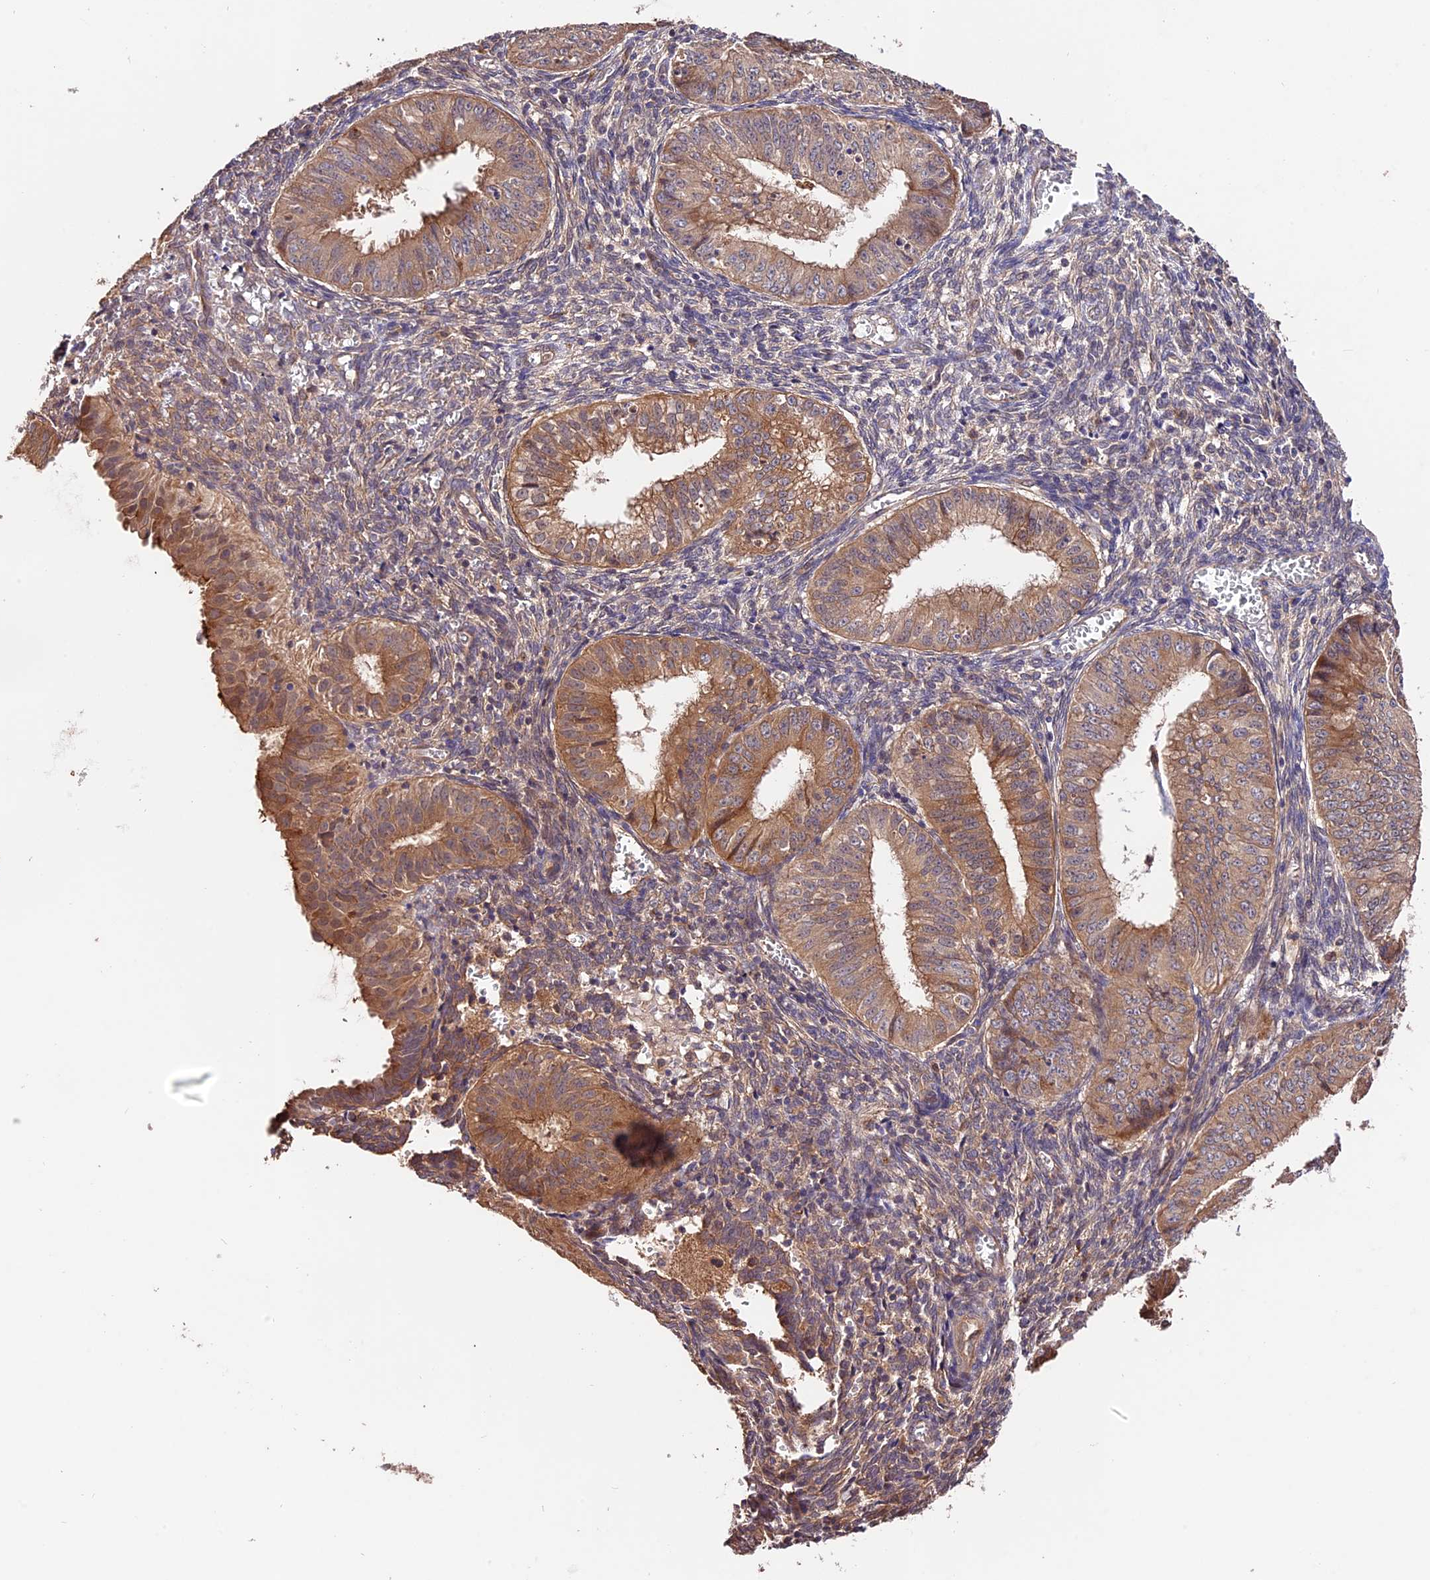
{"staining": {"intensity": "moderate", "quantity": ">75%", "location": "cytoplasmic/membranous"}, "tissue": "endometrial cancer", "cell_type": "Tumor cells", "image_type": "cancer", "snomed": [{"axis": "morphology", "description": "Normal tissue, NOS"}, {"axis": "morphology", "description": "Adenocarcinoma, NOS"}, {"axis": "topography", "description": "Endometrium"}], "caption": "An image of human endometrial cancer (adenocarcinoma) stained for a protein exhibits moderate cytoplasmic/membranous brown staining in tumor cells.", "gene": "CES3", "patient": {"sex": "female", "age": 53}}